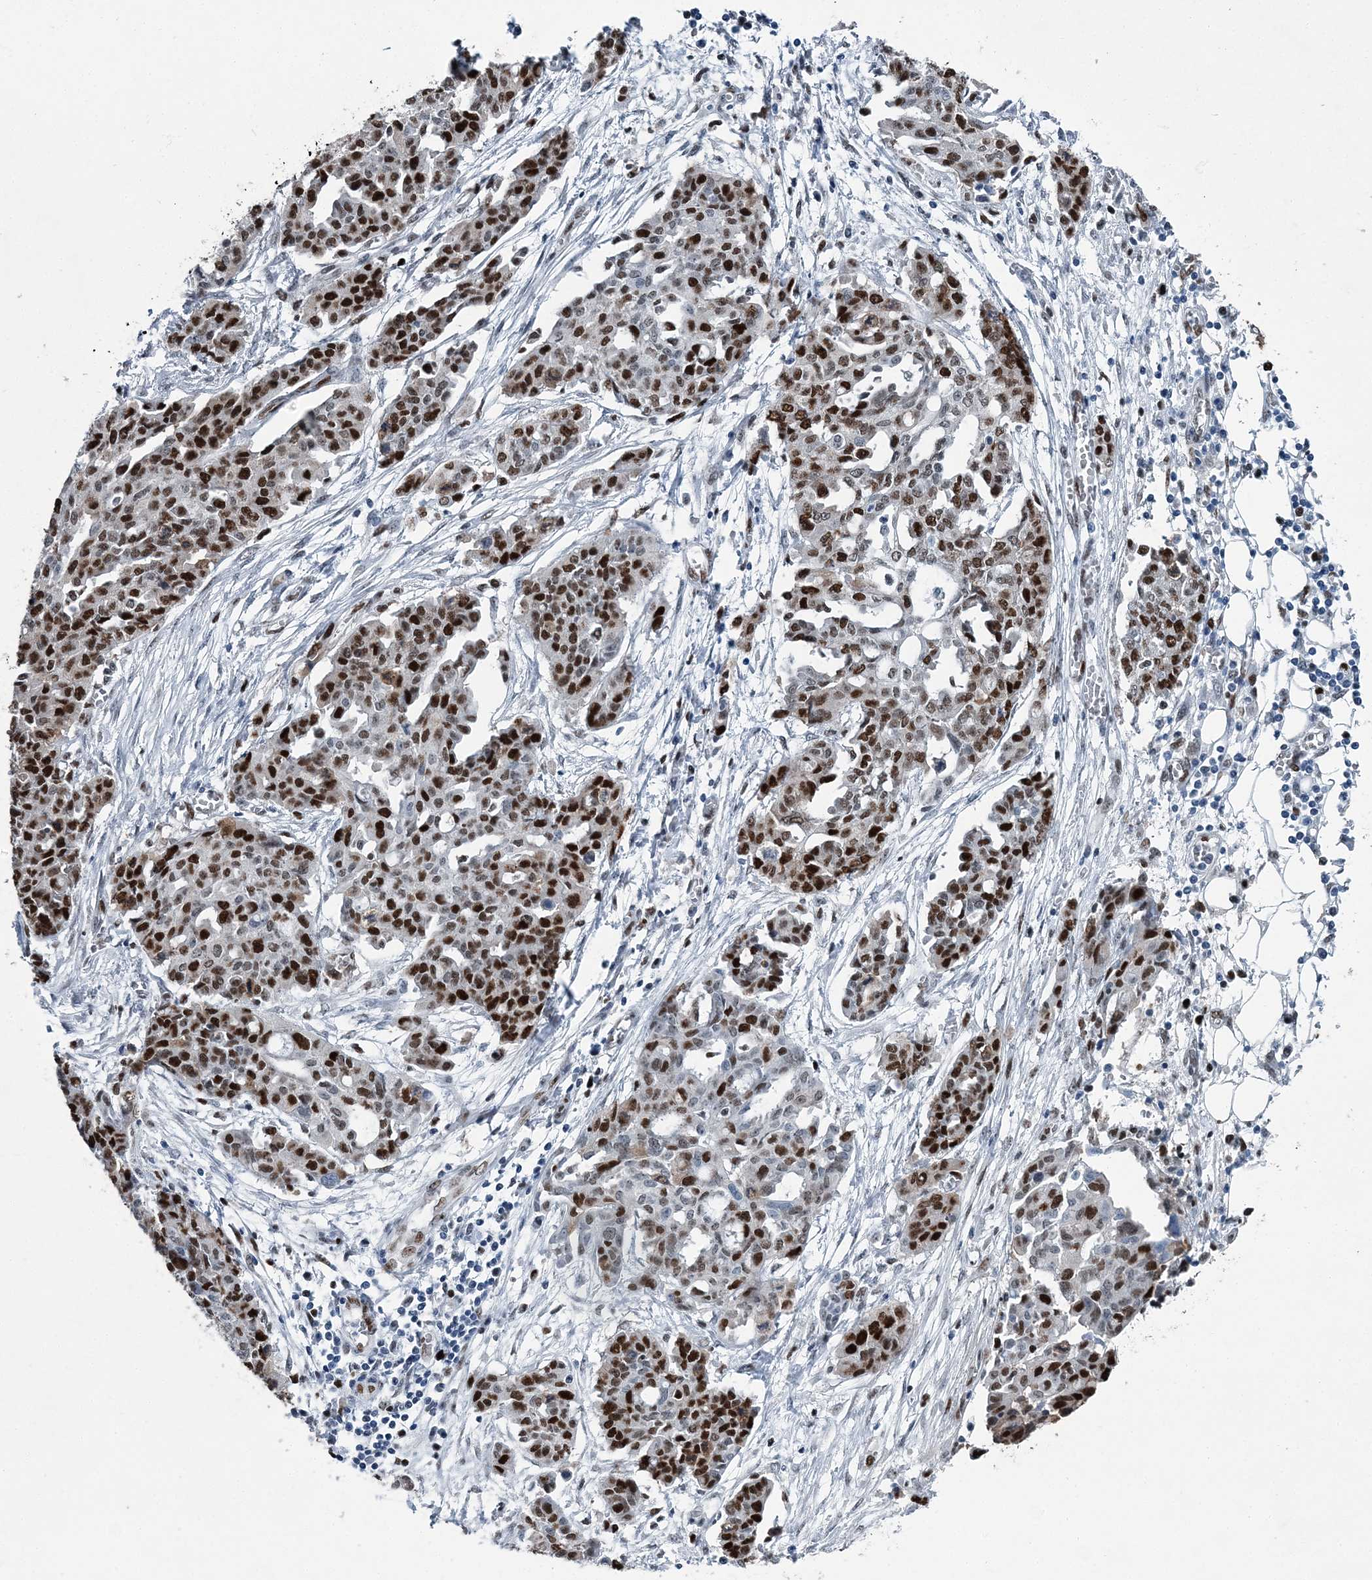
{"staining": {"intensity": "strong", "quantity": "25%-75%", "location": "nuclear"}, "tissue": "ovarian cancer", "cell_type": "Tumor cells", "image_type": "cancer", "snomed": [{"axis": "morphology", "description": "Cystadenocarcinoma, serous, NOS"}, {"axis": "topography", "description": "Soft tissue"}, {"axis": "topography", "description": "Ovary"}], "caption": "Immunohistochemistry staining of ovarian serous cystadenocarcinoma, which exhibits high levels of strong nuclear expression in approximately 25%-75% of tumor cells indicating strong nuclear protein staining. The staining was performed using DAB (3,3'-diaminobenzidine) (brown) for protein detection and nuclei were counterstained in hematoxylin (blue).", "gene": "HAT1", "patient": {"sex": "female", "age": 57}}